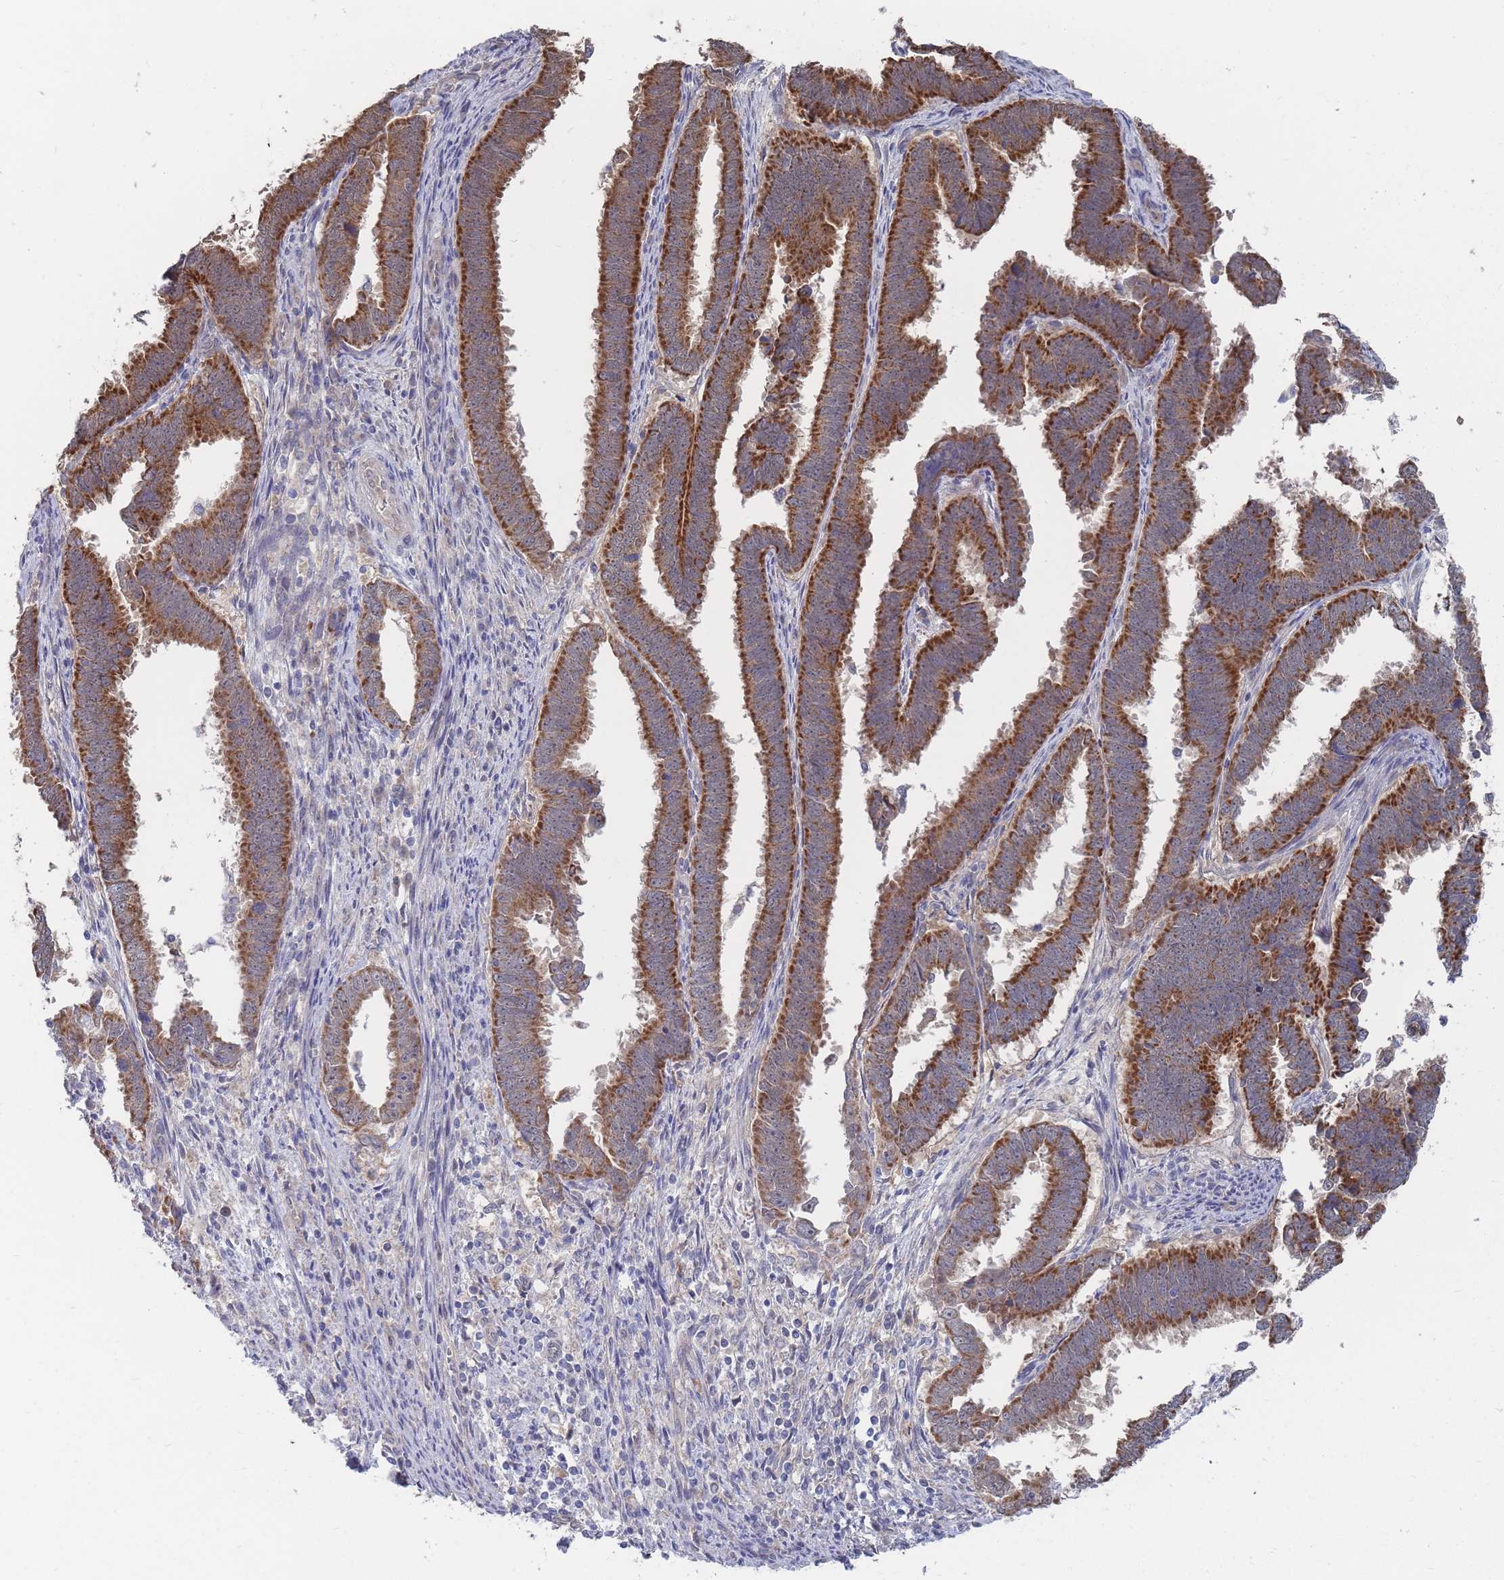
{"staining": {"intensity": "strong", "quantity": ">75%", "location": "cytoplasmic/membranous"}, "tissue": "endometrial cancer", "cell_type": "Tumor cells", "image_type": "cancer", "snomed": [{"axis": "morphology", "description": "Adenocarcinoma, NOS"}, {"axis": "topography", "description": "Endometrium"}], "caption": "This image exhibits immunohistochemistry staining of human endometrial cancer (adenocarcinoma), with high strong cytoplasmic/membranous expression in about >75% of tumor cells.", "gene": "NUB1", "patient": {"sex": "female", "age": 75}}